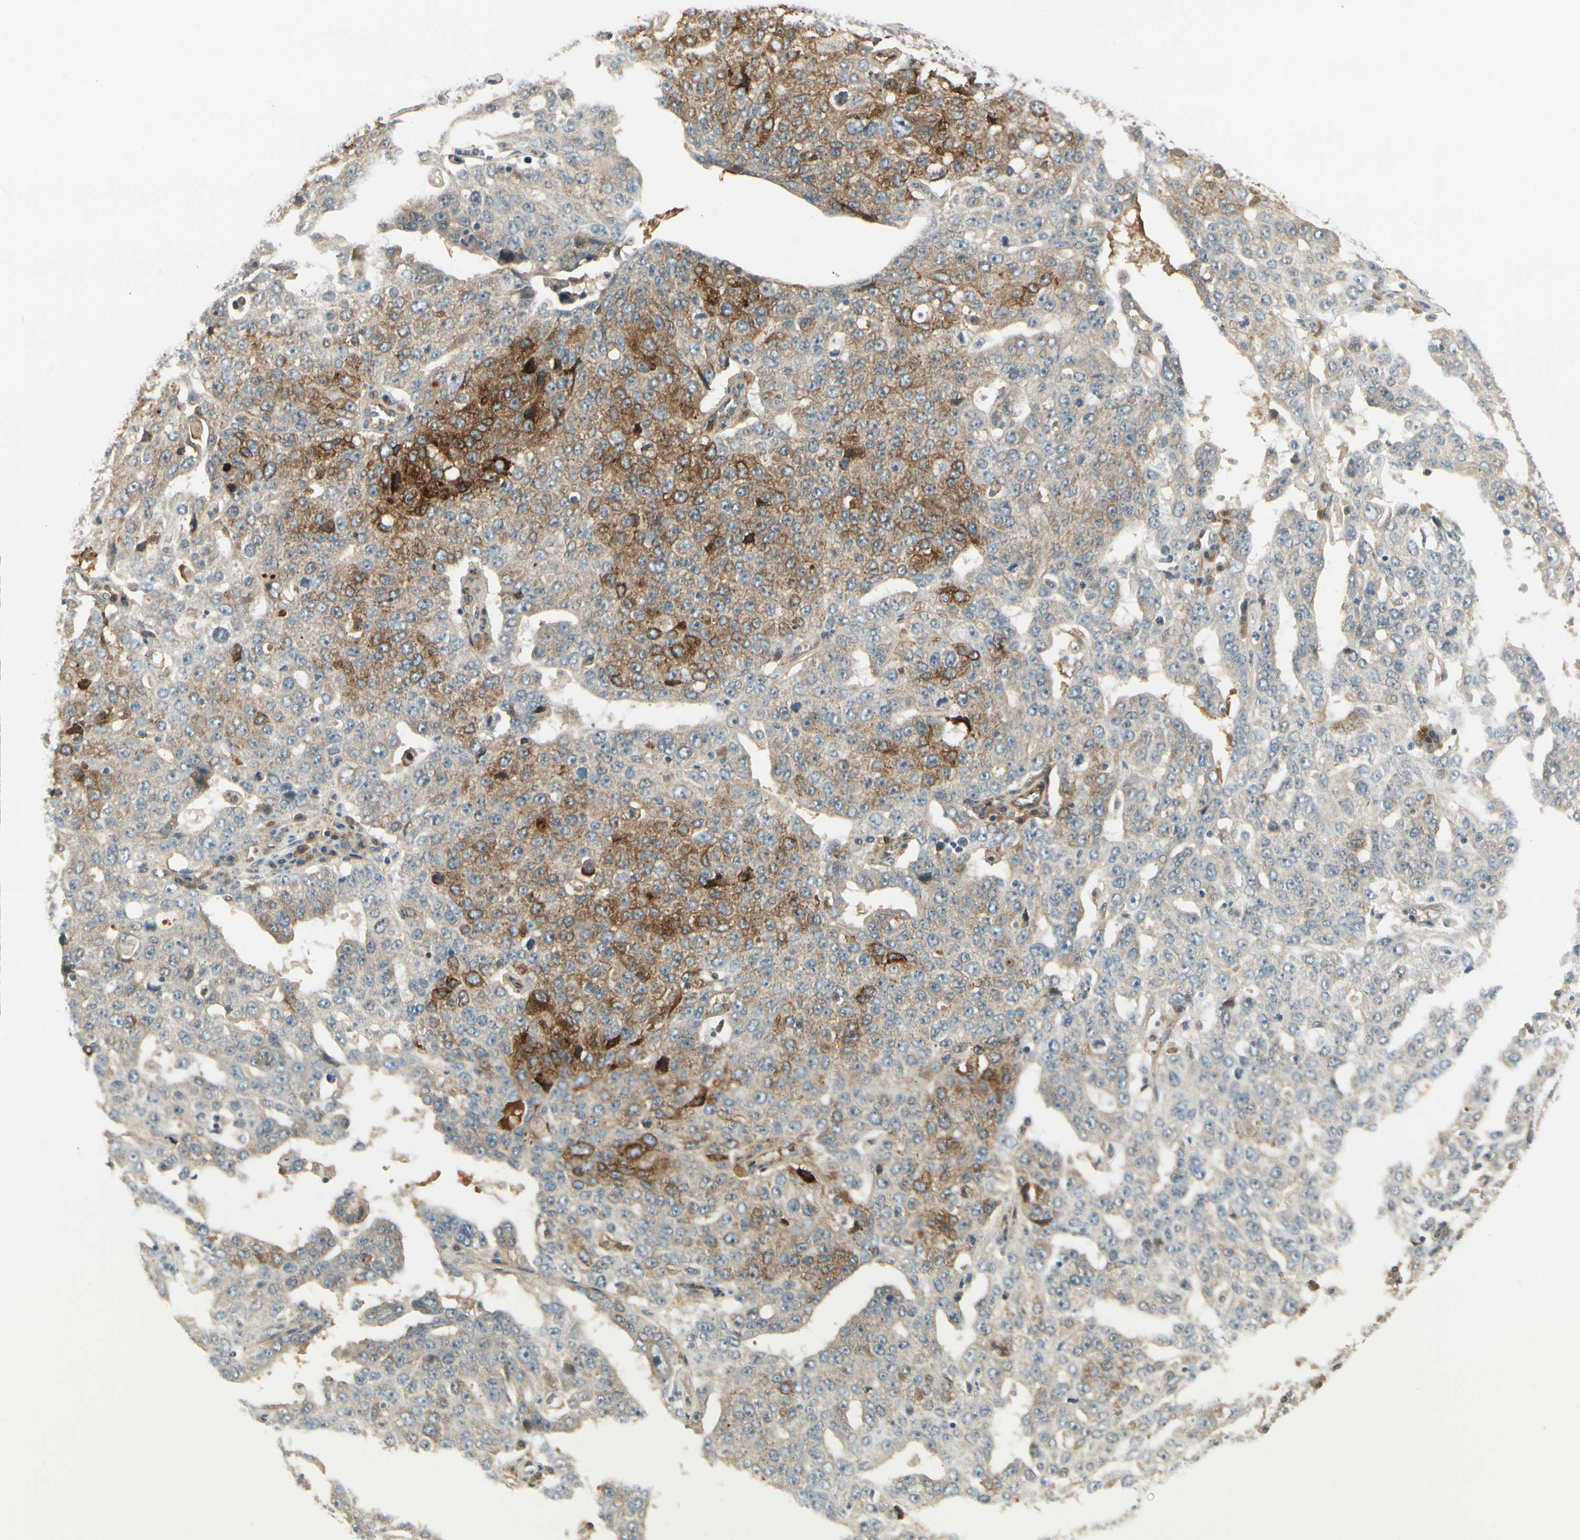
{"staining": {"intensity": "strong", "quantity": "<25%", "location": "cytoplasmic/membranous"}, "tissue": "ovarian cancer", "cell_type": "Tumor cells", "image_type": "cancer", "snomed": [{"axis": "morphology", "description": "Carcinoma, endometroid"}, {"axis": "topography", "description": "Ovary"}], "caption": "Ovarian cancer stained with a brown dye reveals strong cytoplasmic/membranous positive positivity in about <25% of tumor cells.", "gene": "EPHB3", "patient": {"sex": "female", "age": 62}}